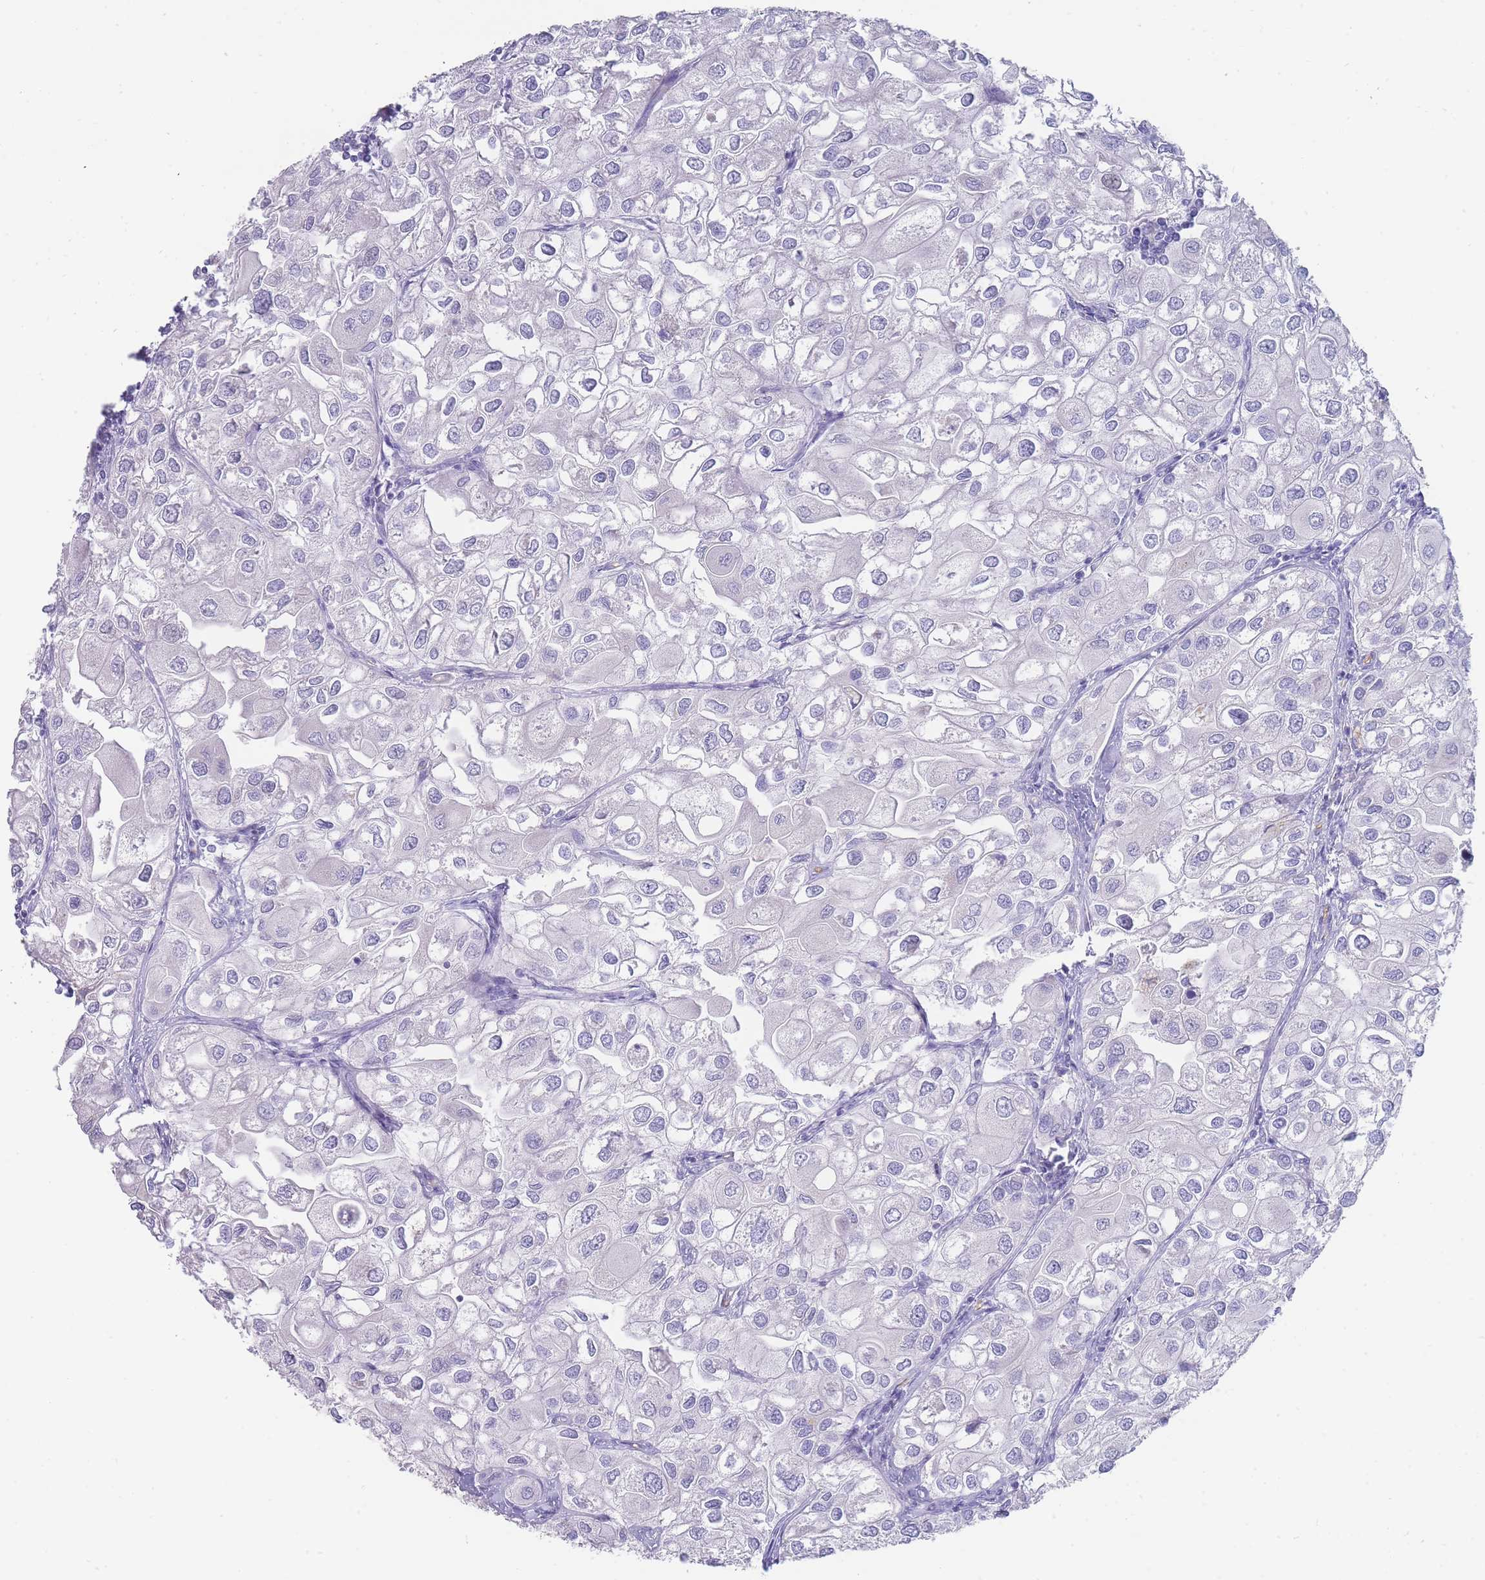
{"staining": {"intensity": "negative", "quantity": "none", "location": "none"}, "tissue": "urothelial cancer", "cell_type": "Tumor cells", "image_type": "cancer", "snomed": [{"axis": "morphology", "description": "Urothelial carcinoma, High grade"}, {"axis": "topography", "description": "Urinary bladder"}], "caption": "Protein analysis of urothelial cancer demonstrates no significant staining in tumor cells. Brightfield microscopy of immunohistochemistry stained with DAB (brown) and hematoxylin (blue), captured at high magnification.", "gene": "HBG2", "patient": {"sex": "male", "age": 64}}